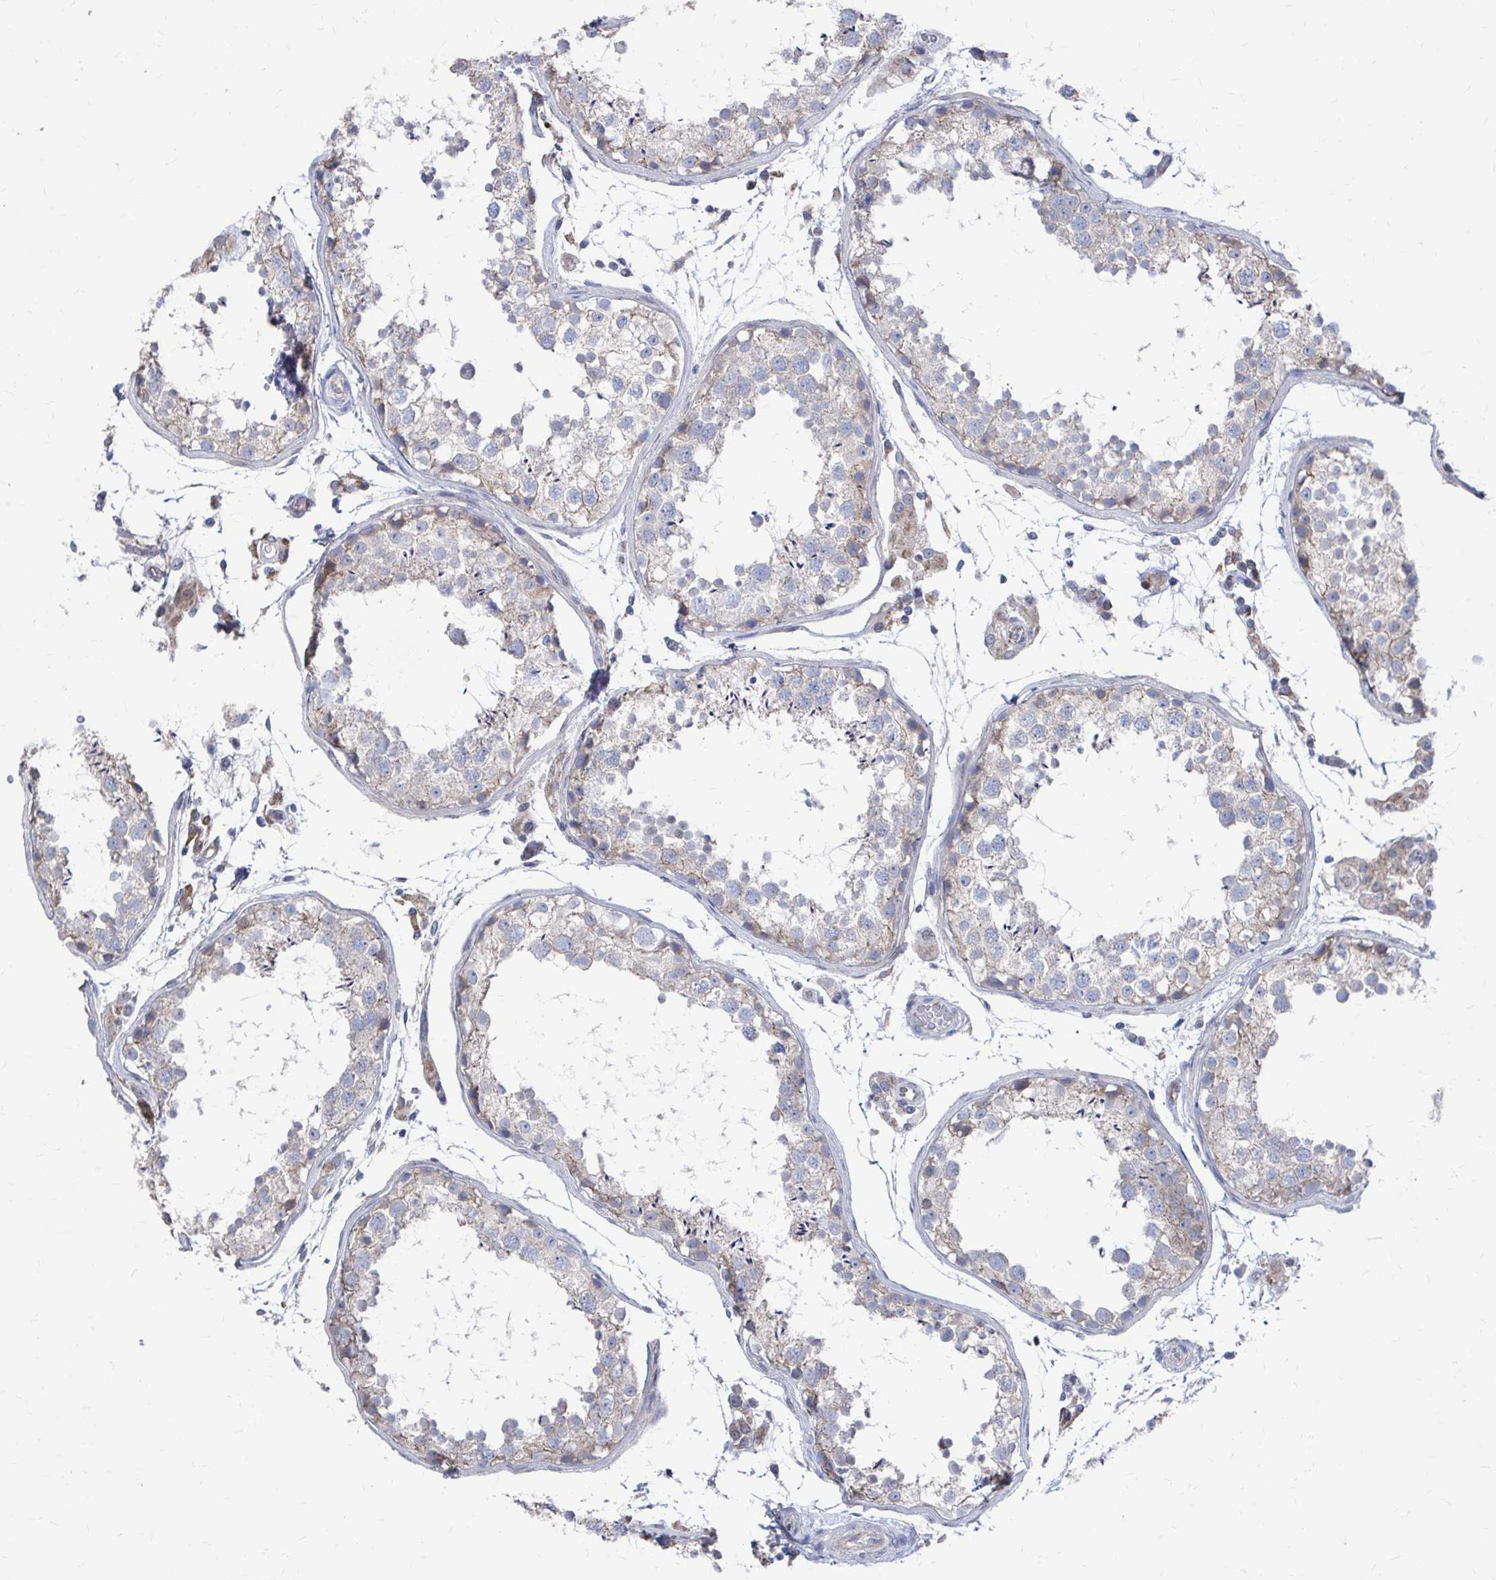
{"staining": {"intensity": "weak", "quantity": "<25%", "location": "cytoplasmic/membranous"}, "tissue": "testis", "cell_type": "Cells in seminiferous ducts", "image_type": "normal", "snomed": [{"axis": "morphology", "description": "Normal tissue, NOS"}, {"axis": "topography", "description": "Testis"}], "caption": "Immunohistochemistry photomicrograph of benign human testis stained for a protein (brown), which exhibits no positivity in cells in seminiferous ducts. Nuclei are stained in blue.", "gene": "PLEKHG7", "patient": {"sex": "male", "age": 29}}